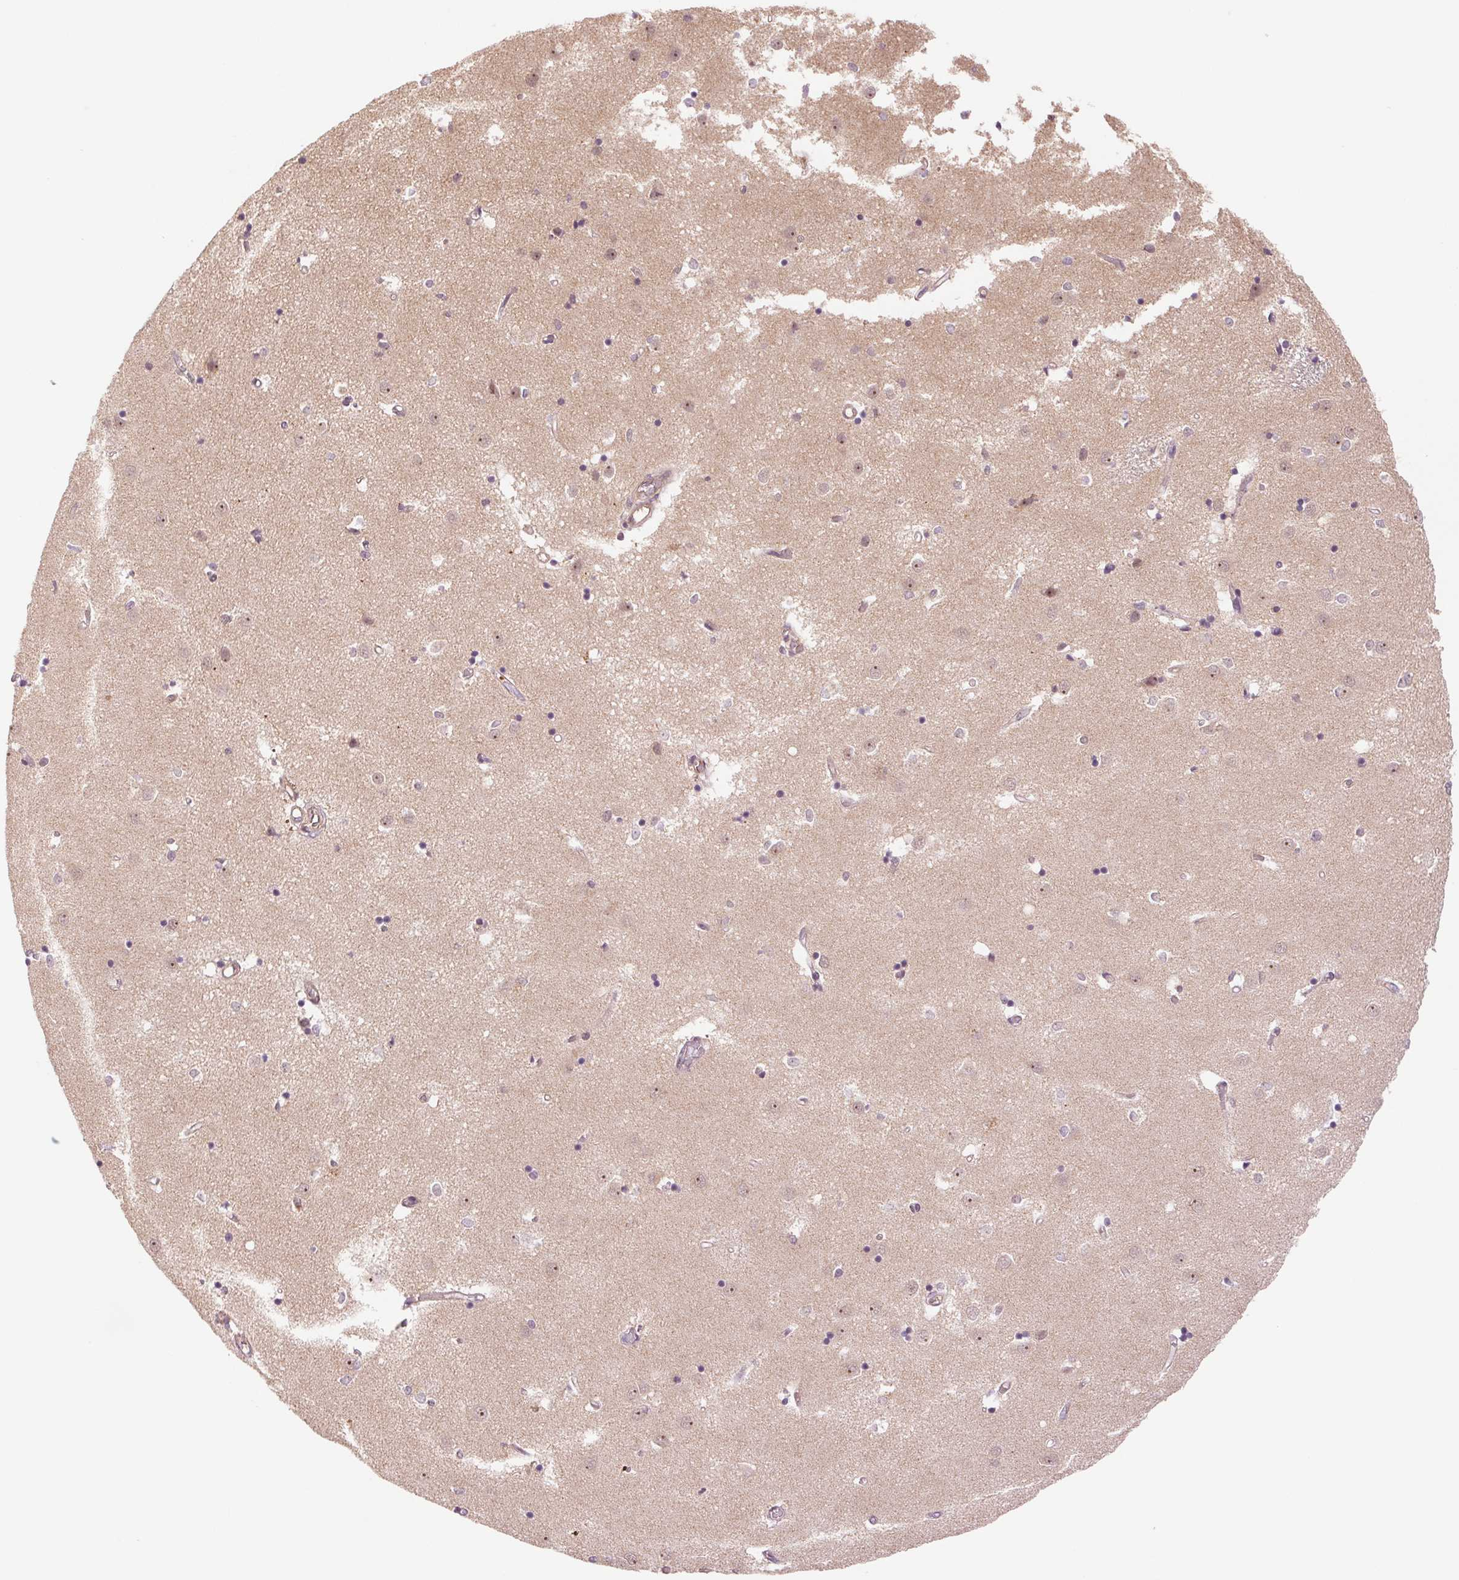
{"staining": {"intensity": "negative", "quantity": "none", "location": "none"}, "tissue": "caudate", "cell_type": "Glial cells", "image_type": "normal", "snomed": [{"axis": "morphology", "description": "Normal tissue, NOS"}, {"axis": "topography", "description": "Lateral ventricle wall"}], "caption": "Image shows no significant protein positivity in glial cells of benign caudate. Nuclei are stained in blue.", "gene": "CWC25", "patient": {"sex": "male", "age": 54}}